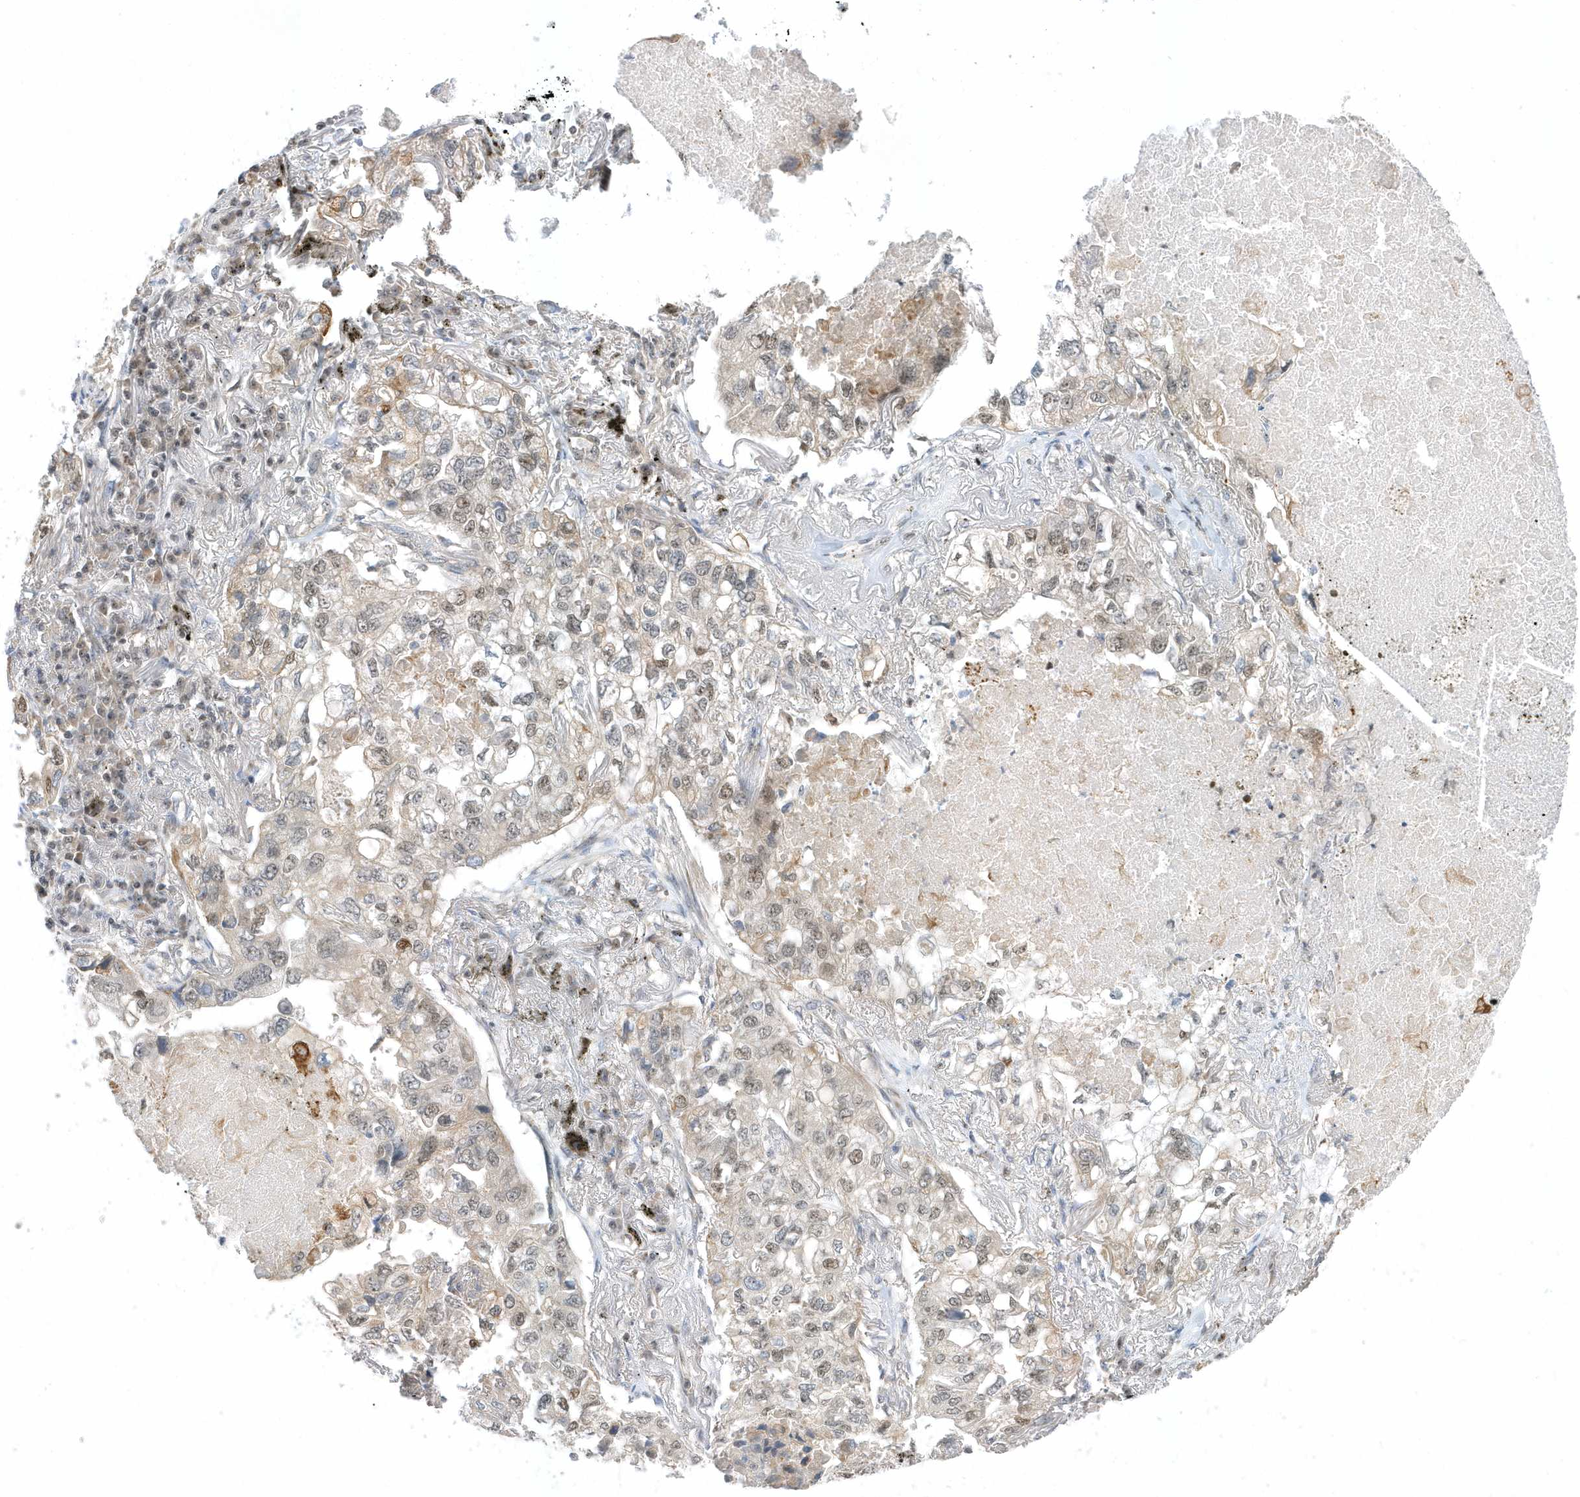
{"staining": {"intensity": "weak", "quantity": "<25%", "location": "nuclear"}, "tissue": "lung cancer", "cell_type": "Tumor cells", "image_type": "cancer", "snomed": [{"axis": "morphology", "description": "Adenocarcinoma, NOS"}, {"axis": "topography", "description": "Lung"}], "caption": "Immunohistochemical staining of adenocarcinoma (lung) reveals no significant positivity in tumor cells. (Brightfield microscopy of DAB IHC at high magnification).", "gene": "ZNF740", "patient": {"sex": "male", "age": 65}}